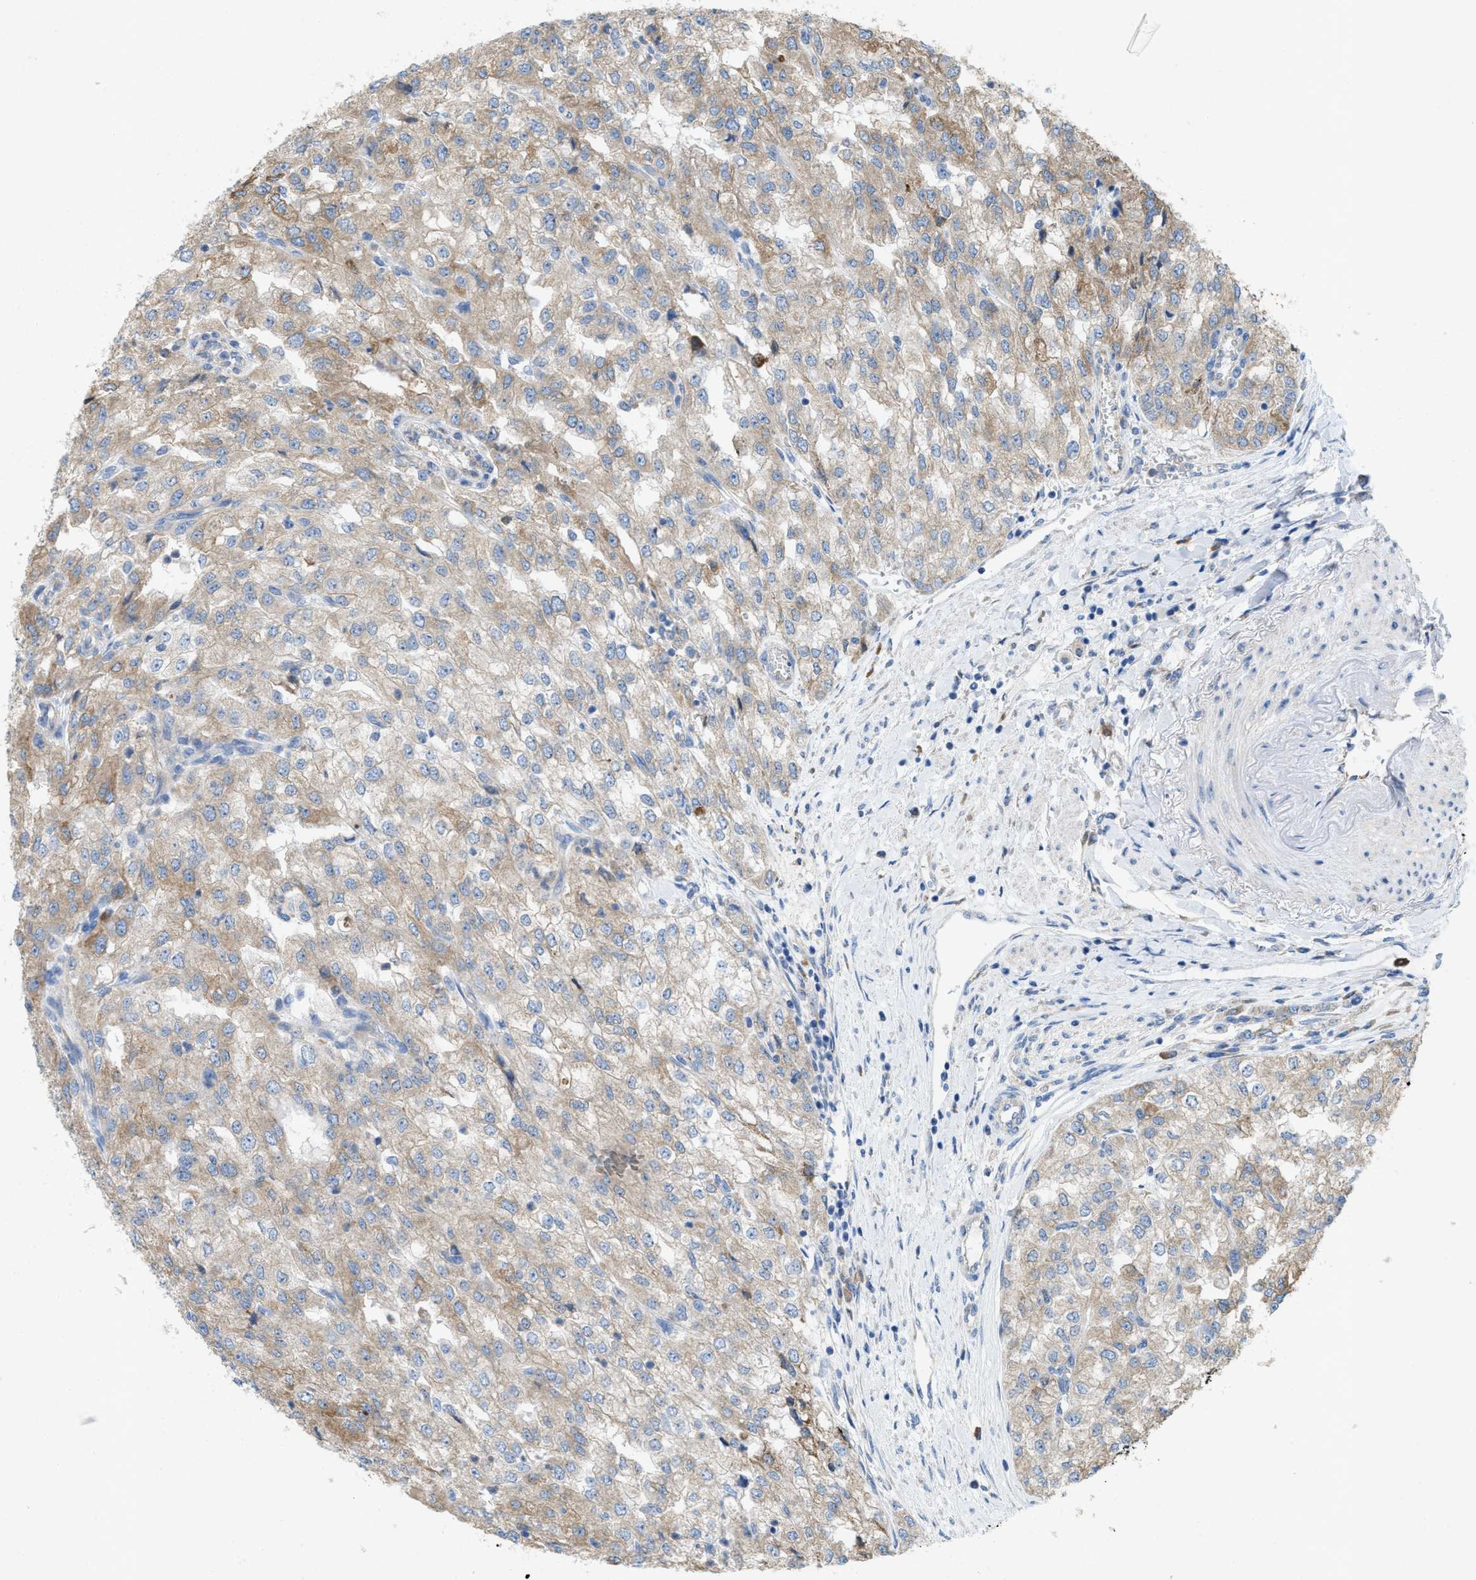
{"staining": {"intensity": "weak", "quantity": ">75%", "location": "cytoplasmic/membranous"}, "tissue": "renal cancer", "cell_type": "Tumor cells", "image_type": "cancer", "snomed": [{"axis": "morphology", "description": "Adenocarcinoma, NOS"}, {"axis": "topography", "description": "Kidney"}], "caption": "Immunohistochemistry (IHC) histopathology image of neoplastic tissue: renal cancer (adenocarcinoma) stained using IHC exhibits low levels of weak protein expression localized specifically in the cytoplasmic/membranous of tumor cells, appearing as a cytoplasmic/membranous brown color.", "gene": "DYNC2I1", "patient": {"sex": "female", "age": 54}}